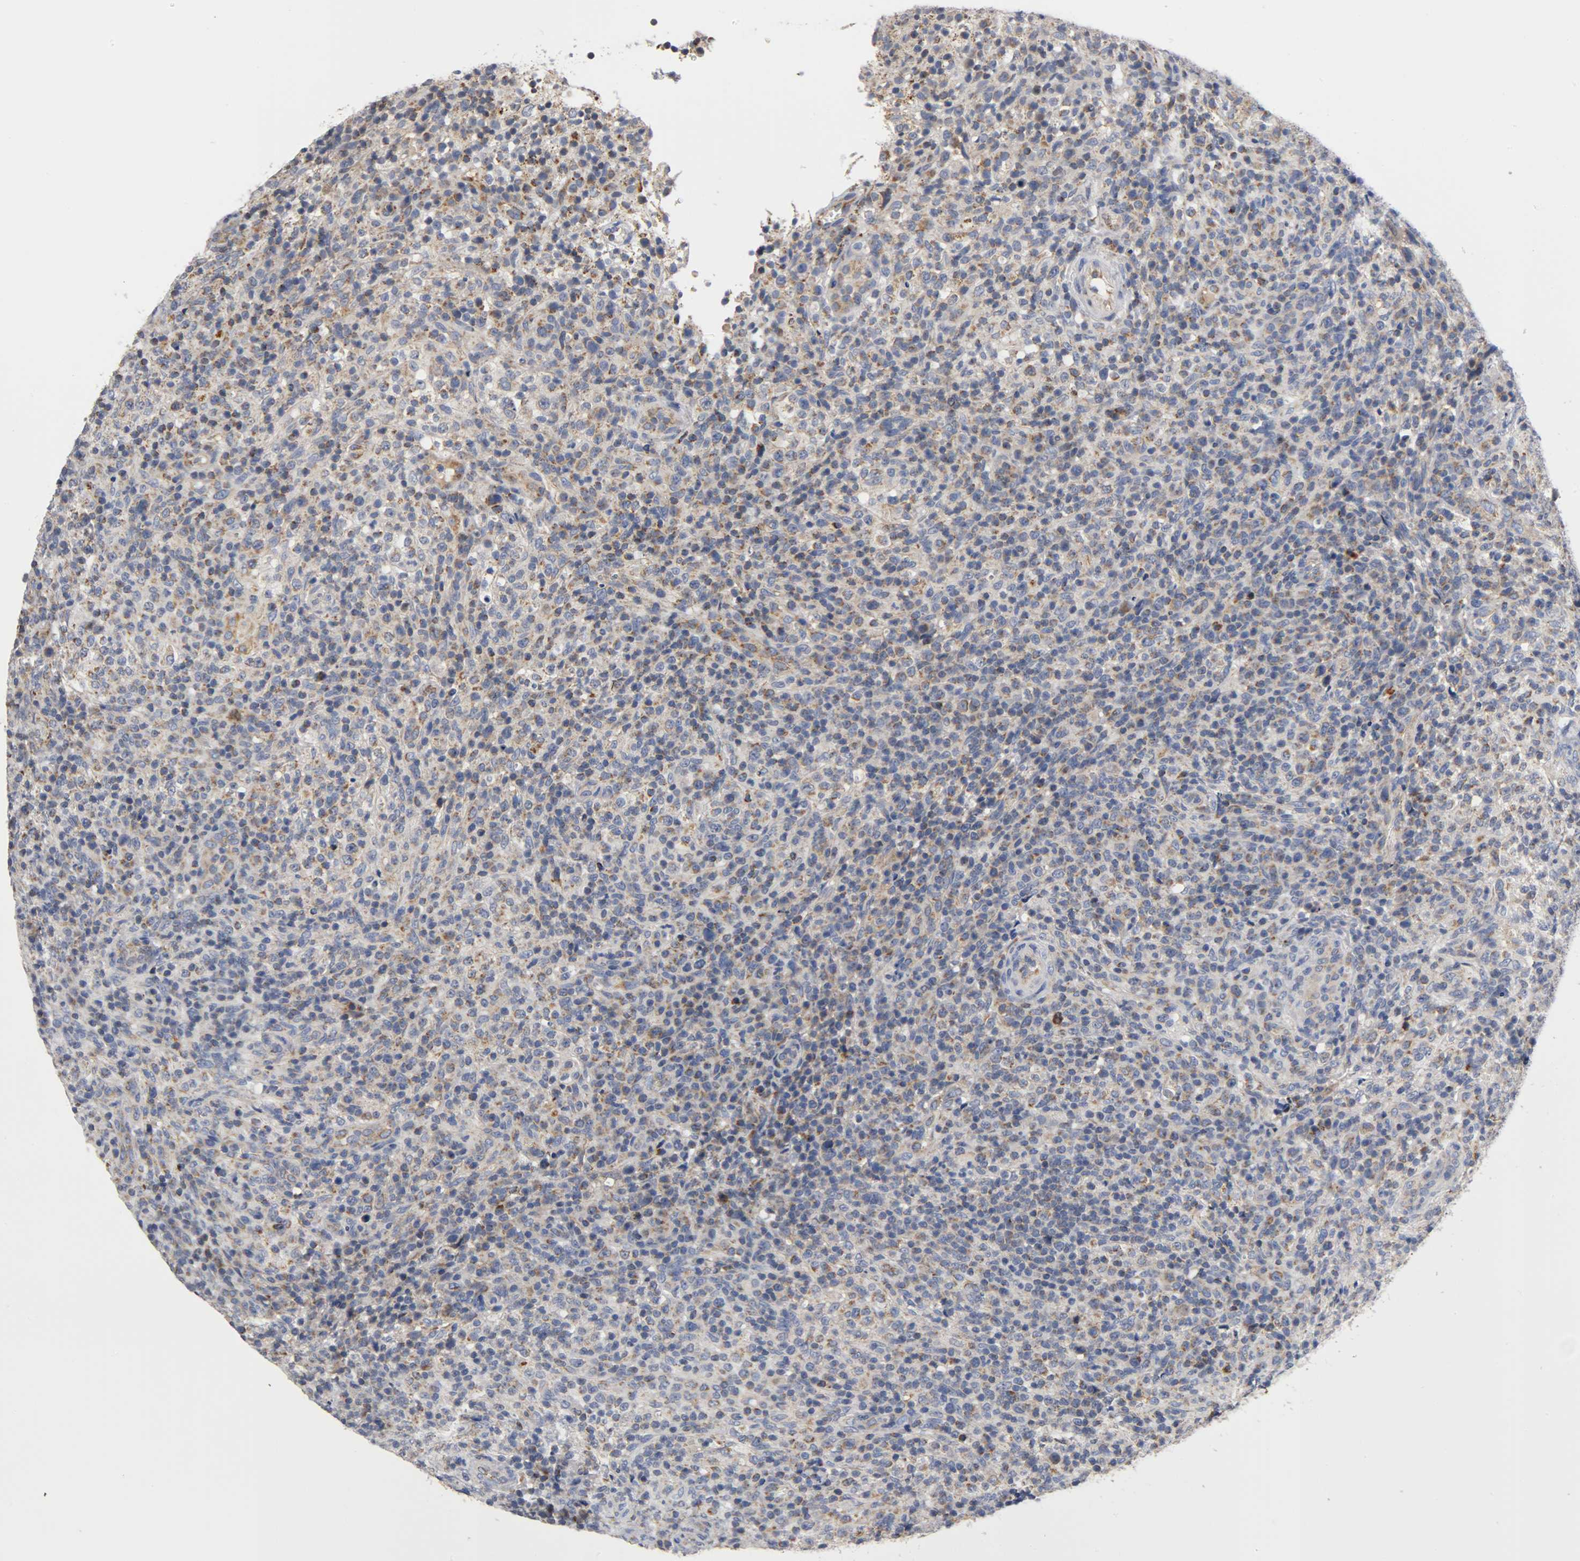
{"staining": {"intensity": "negative", "quantity": "none", "location": "none"}, "tissue": "lymphoma", "cell_type": "Tumor cells", "image_type": "cancer", "snomed": [{"axis": "morphology", "description": "Malignant lymphoma, non-Hodgkin's type, High grade"}, {"axis": "topography", "description": "Lymph node"}], "caption": "Immunohistochemistry (IHC) photomicrograph of human lymphoma stained for a protein (brown), which exhibits no expression in tumor cells.", "gene": "PCSK6", "patient": {"sex": "female", "age": 76}}